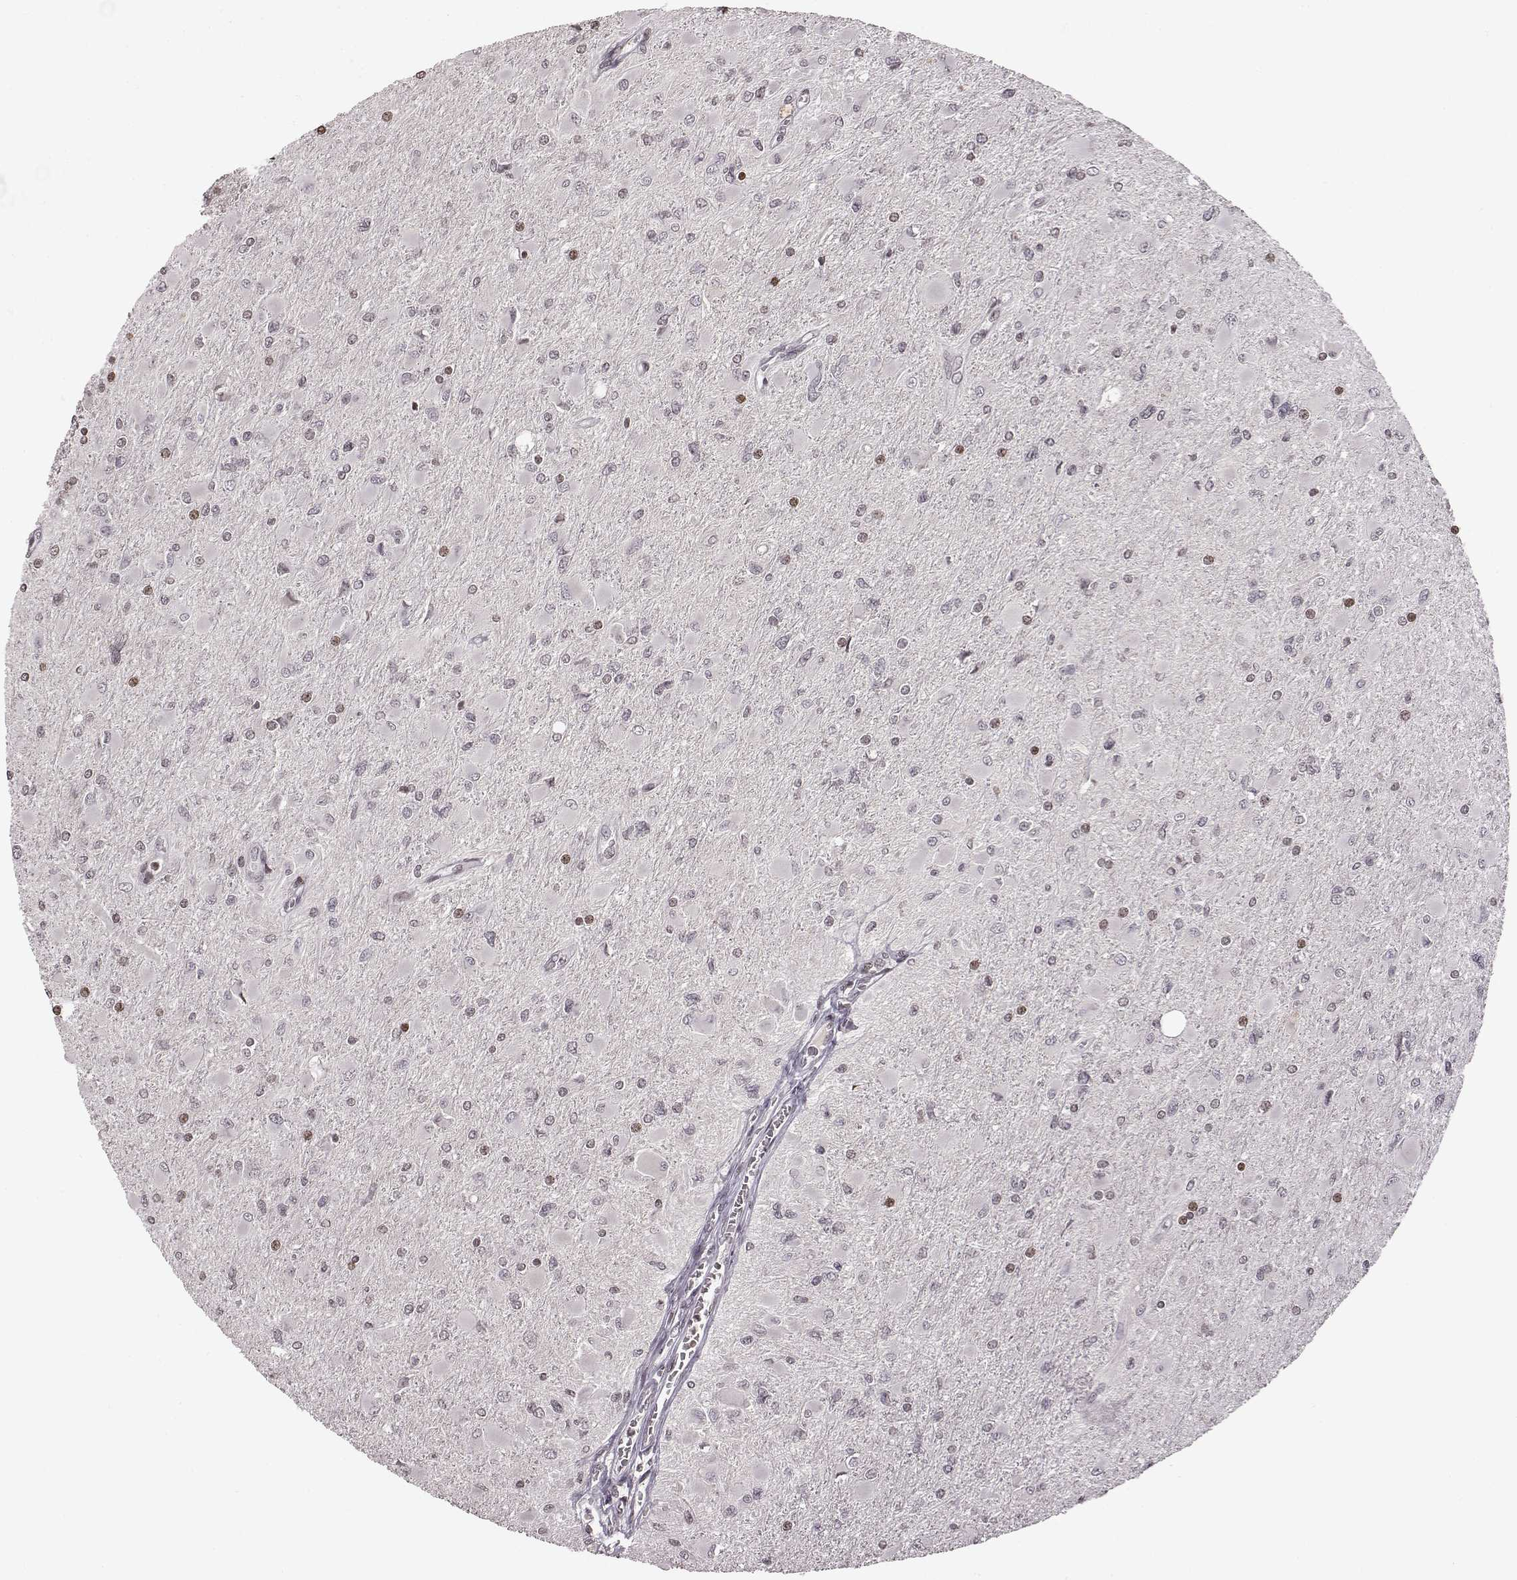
{"staining": {"intensity": "negative", "quantity": "none", "location": "none"}, "tissue": "glioma", "cell_type": "Tumor cells", "image_type": "cancer", "snomed": [{"axis": "morphology", "description": "Glioma, malignant, High grade"}, {"axis": "topography", "description": "Cerebral cortex"}], "caption": "High magnification brightfield microscopy of high-grade glioma (malignant) stained with DAB (3,3'-diaminobenzidine) (brown) and counterstained with hematoxylin (blue): tumor cells show no significant positivity.", "gene": "GRM4", "patient": {"sex": "female", "age": 36}}